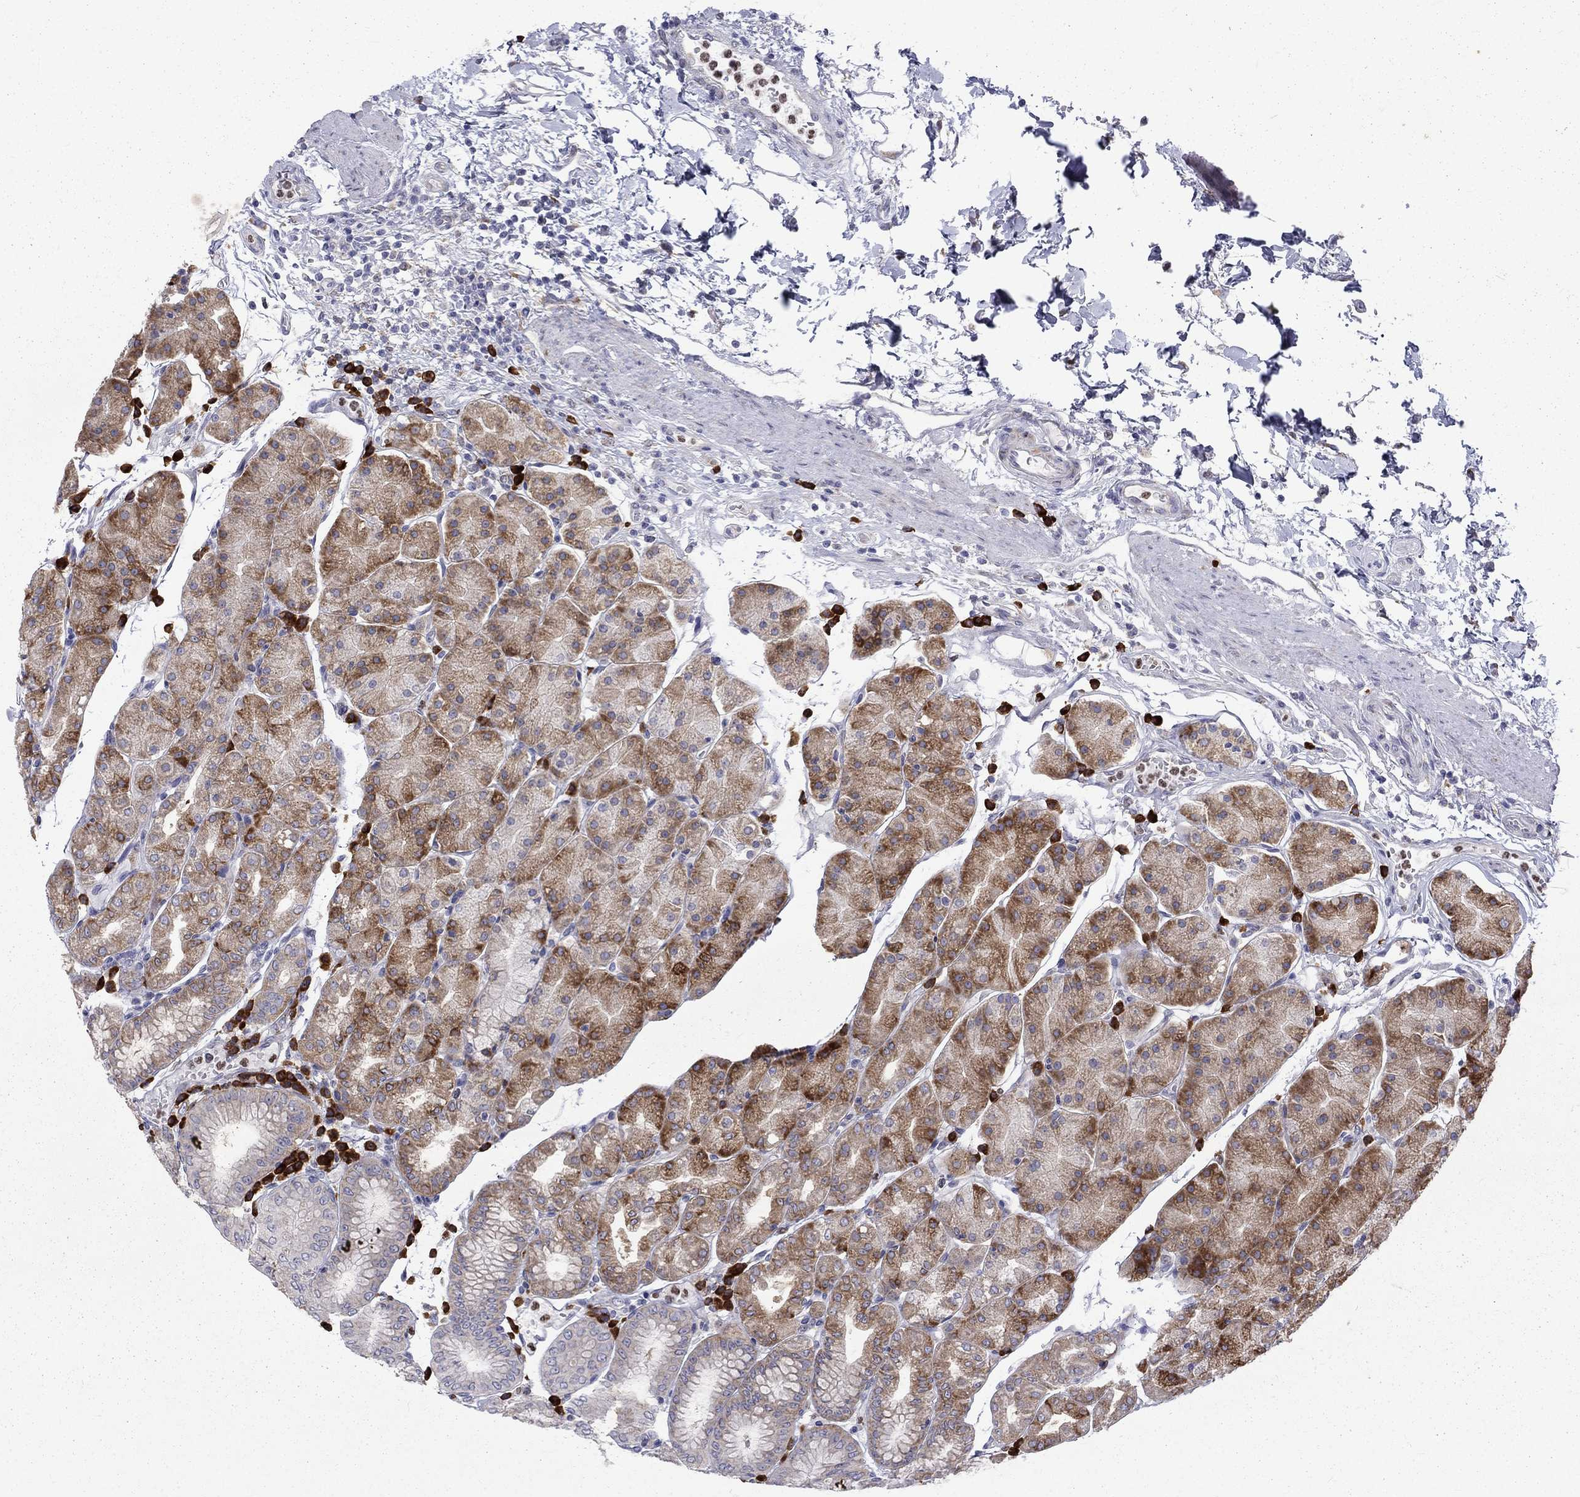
{"staining": {"intensity": "moderate", "quantity": ">75%", "location": "cytoplasmic/membranous"}, "tissue": "stomach", "cell_type": "Glandular cells", "image_type": "normal", "snomed": [{"axis": "morphology", "description": "Normal tissue, NOS"}, {"axis": "topography", "description": "Stomach"}], "caption": "Immunohistochemistry histopathology image of unremarkable human stomach stained for a protein (brown), which reveals medium levels of moderate cytoplasmic/membranous staining in approximately >75% of glandular cells.", "gene": "PABPC4", "patient": {"sex": "male", "age": 54}}